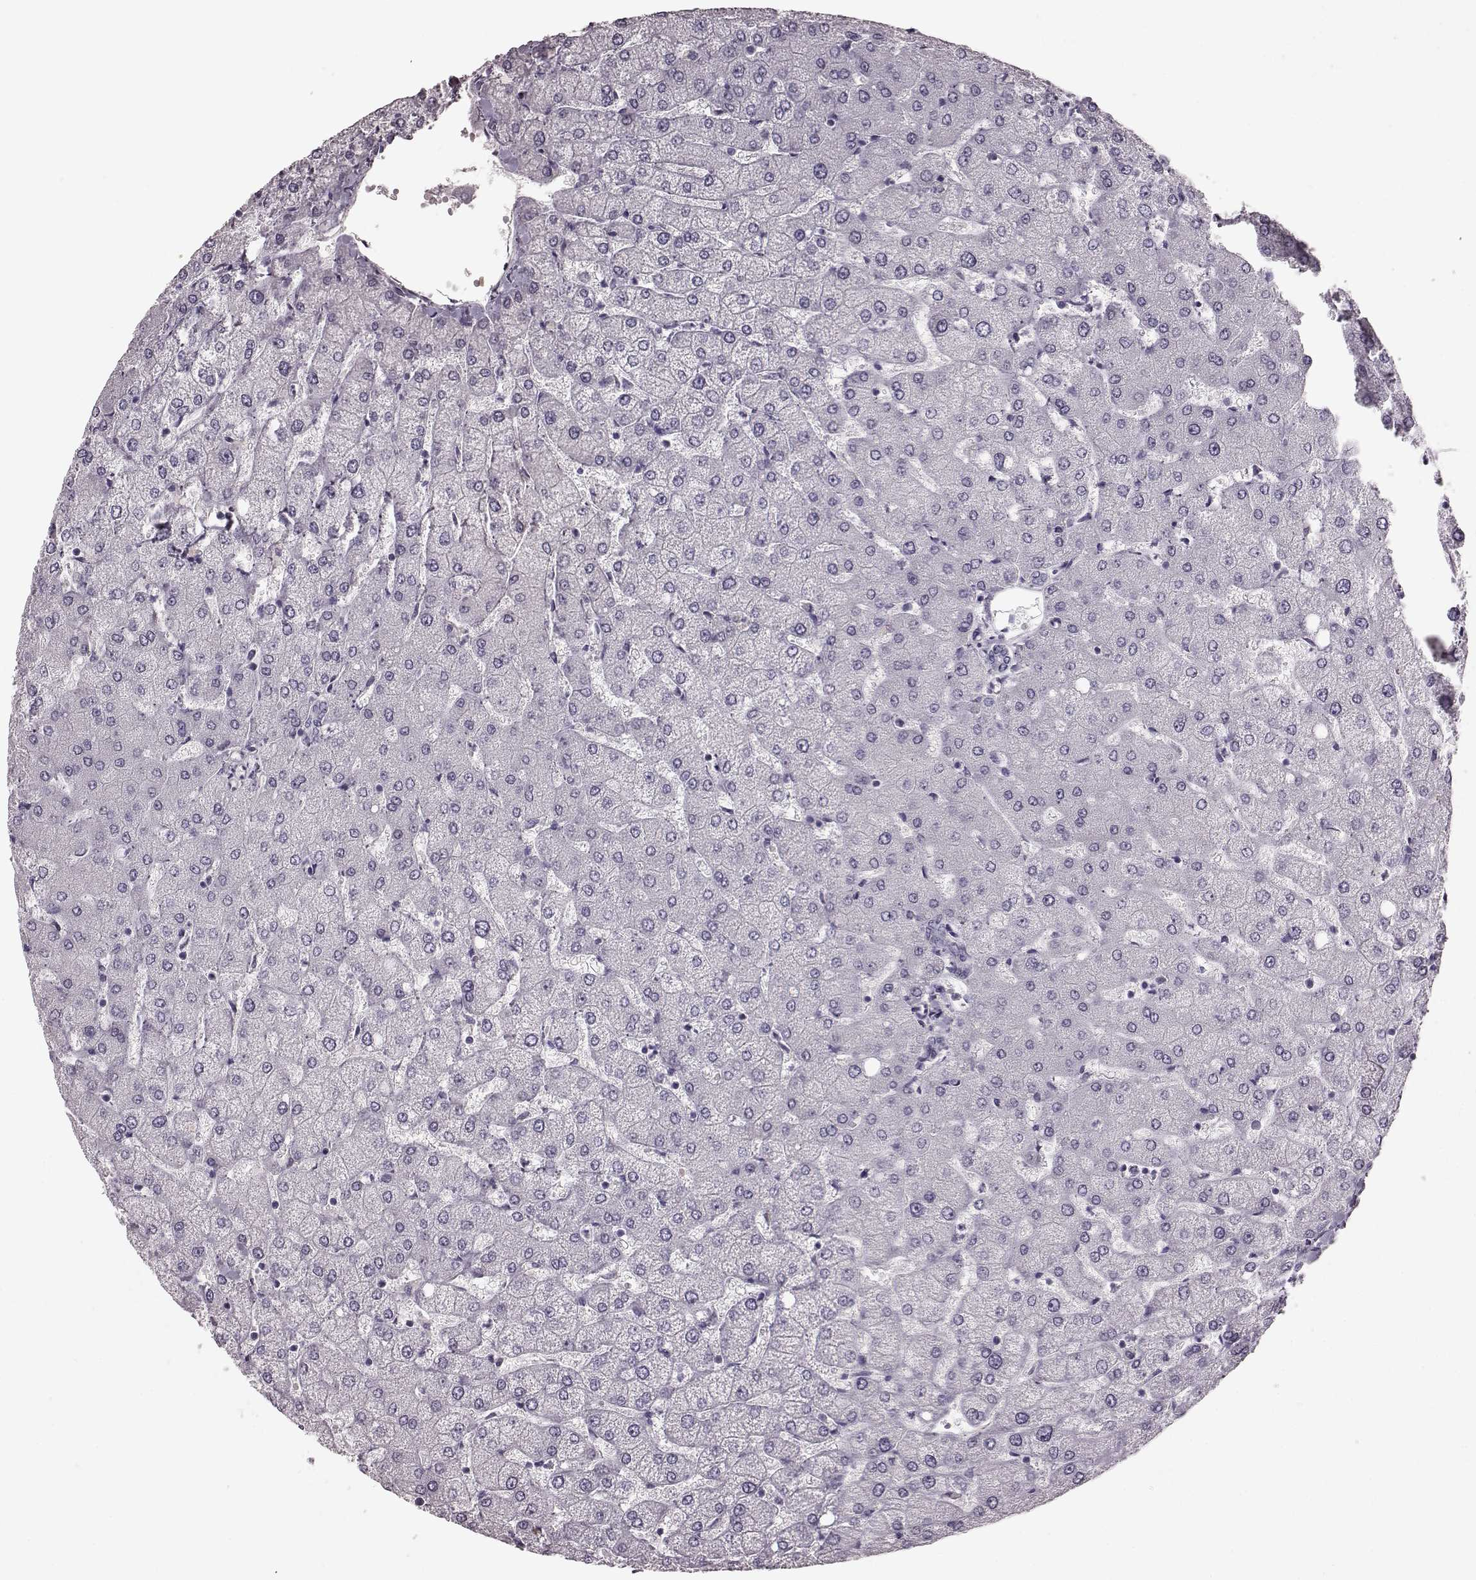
{"staining": {"intensity": "negative", "quantity": "none", "location": "none"}, "tissue": "liver", "cell_type": "Cholangiocytes", "image_type": "normal", "snomed": [{"axis": "morphology", "description": "Normal tissue, NOS"}, {"axis": "topography", "description": "Liver"}], "caption": "The immunohistochemistry image has no significant staining in cholangiocytes of liver. Nuclei are stained in blue.", "gene": "CRYBA2", "patient": {"sex": "female", "age": 54}}